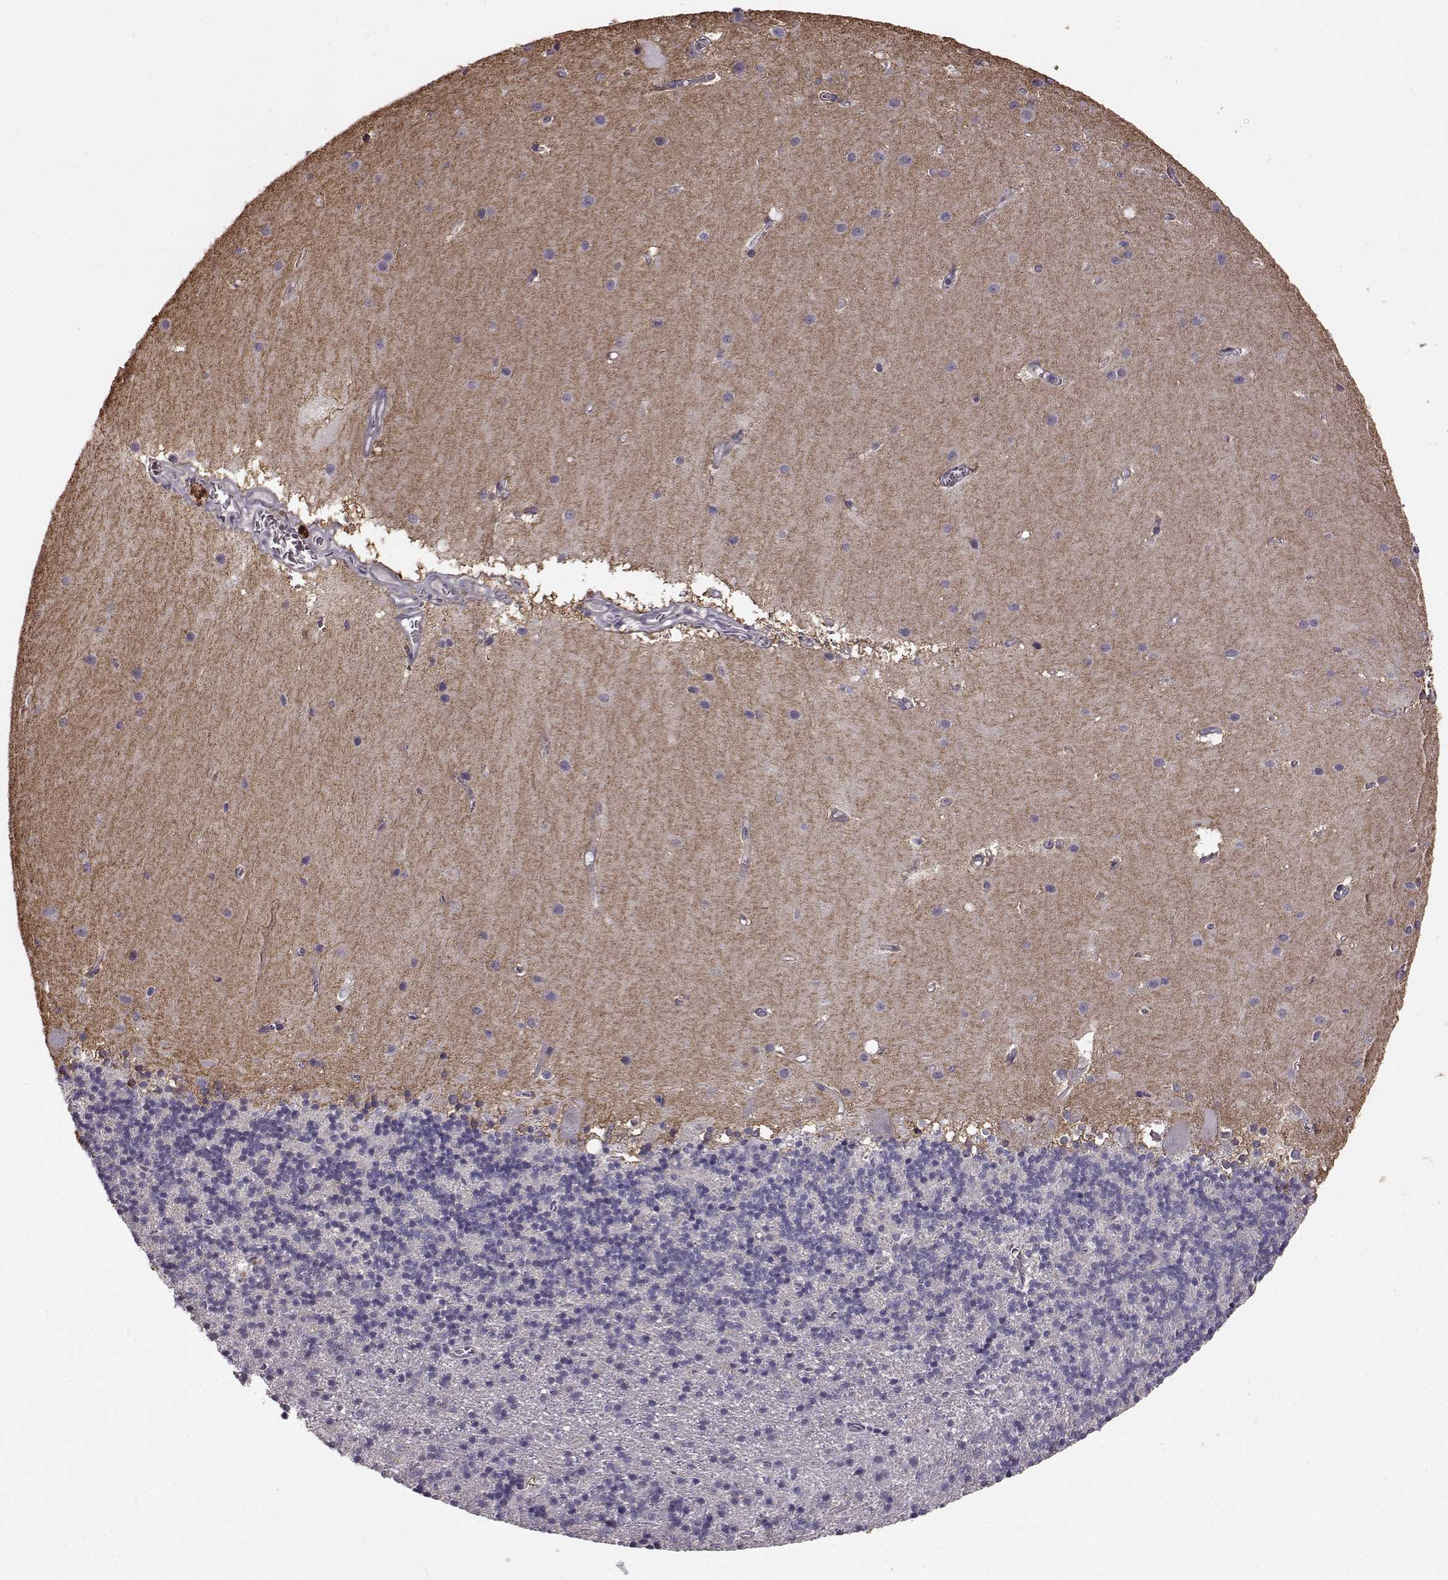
{"staining": {"intensity": "negative", "quantity": "none", "location": "none"}, "tissue": "cerebellum", "cell_type": "Cells in granular layer", "image_type": "normal", "snomed": [{"axis": "morphology", "description": "Normal tissue, NOS"}, {"axis": "topography", "description": "Cerebellum"}], "caption": "Immunohistochemistry (IHC) image of normal cerebellum stained for a protein (brown), which exhibits no staining in cells in granular layer.", "gene": "SLCO3A1", "patient": {"sex": "male", "age": 70}}